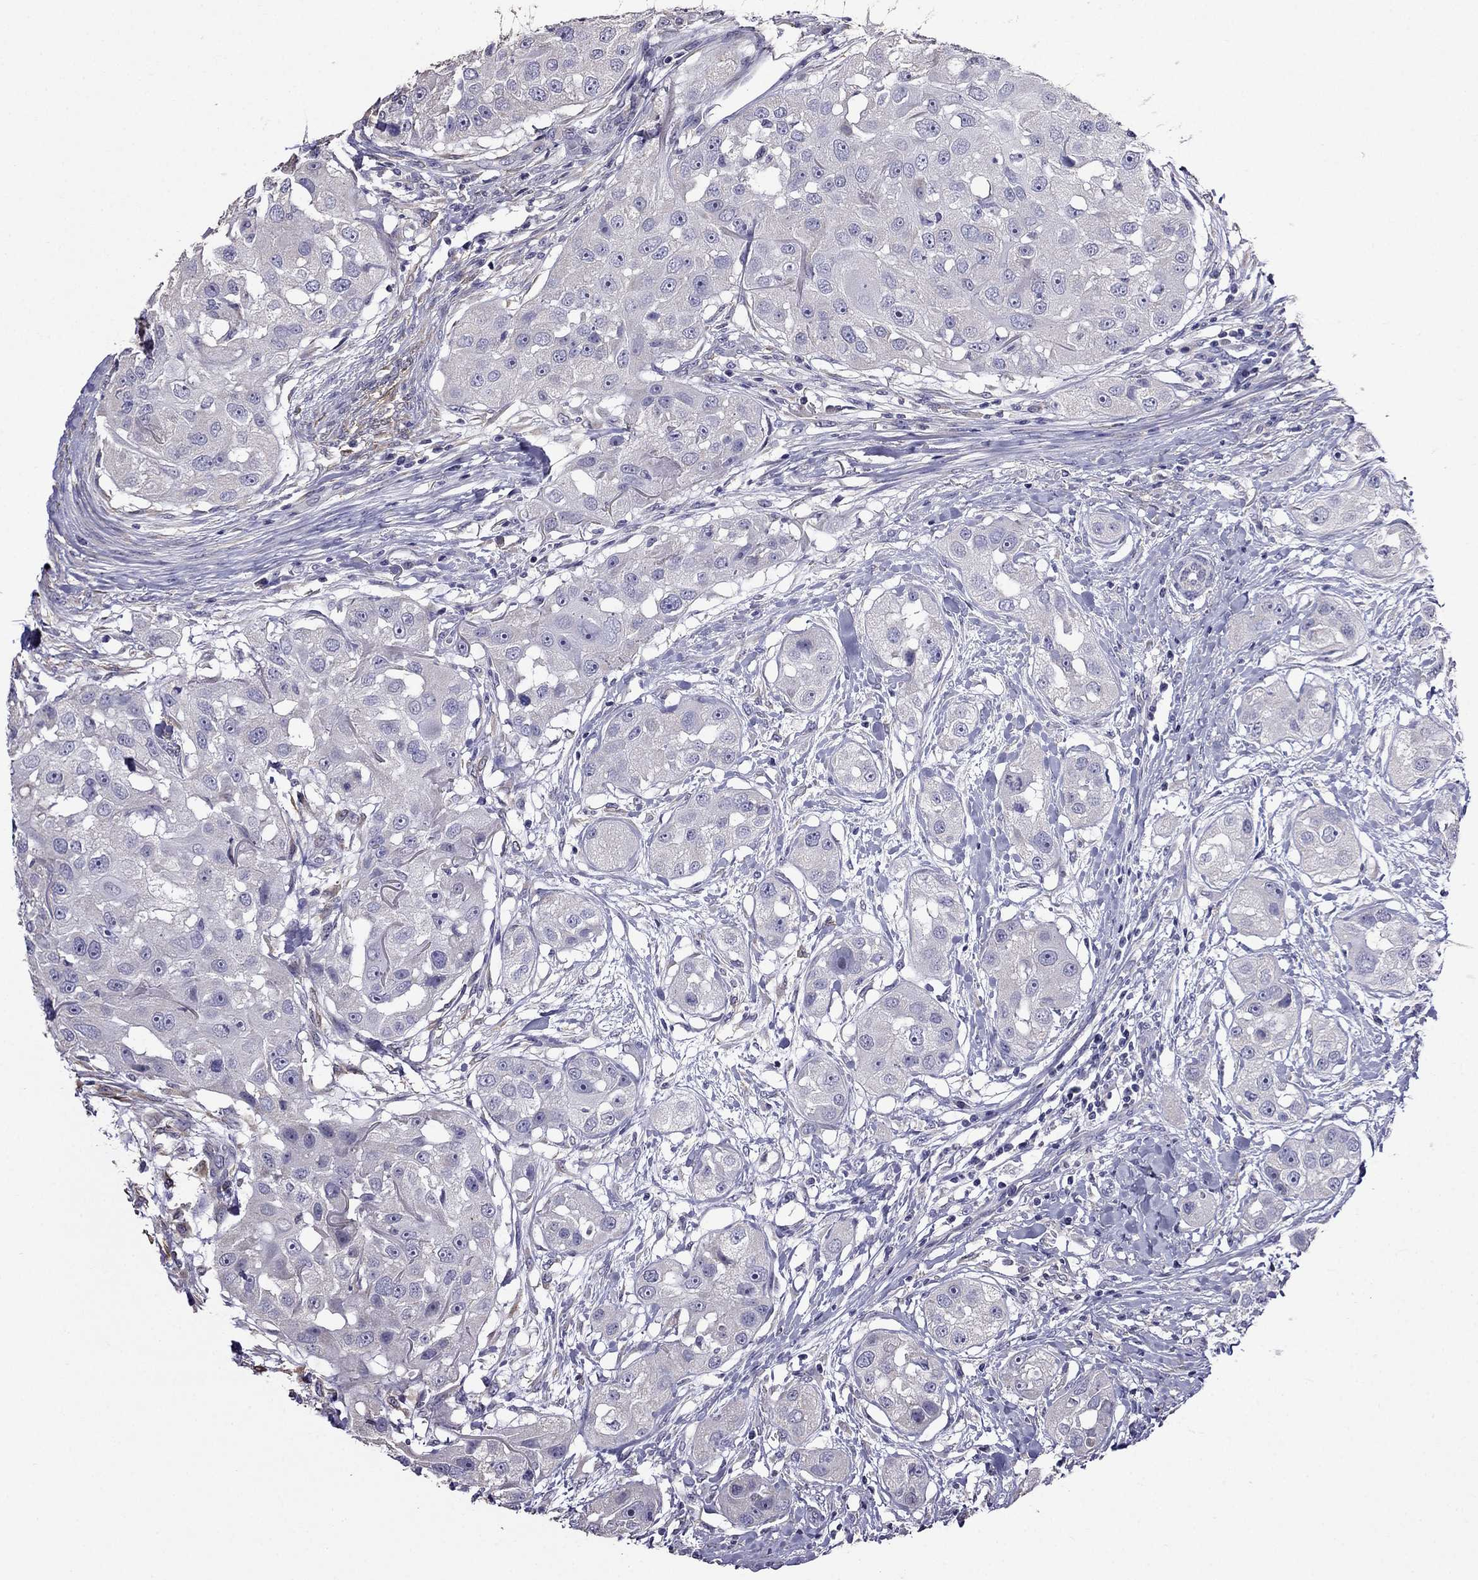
{"staining": {"intensity": "negative", "quantity": "none", "location": "none"}, "tissue": "head and neck cancer", "cell_type": "Tumor cells", "image_type": "cancer", "snomed": [{"axis": "morphology", "description": "Squamous cell carcinoma, NOS"}, {"axis": "topography", "description": "Head-Neck"}], "caption": "Immunohistochemical staining of head and neck cancer reveals no significant positivity in tumor cells. (Immunohistochemistry (ihc), brightfield microscopy, high magnification).", "gene": "AK5", "patient": {"sex": "male", "age": 51}}